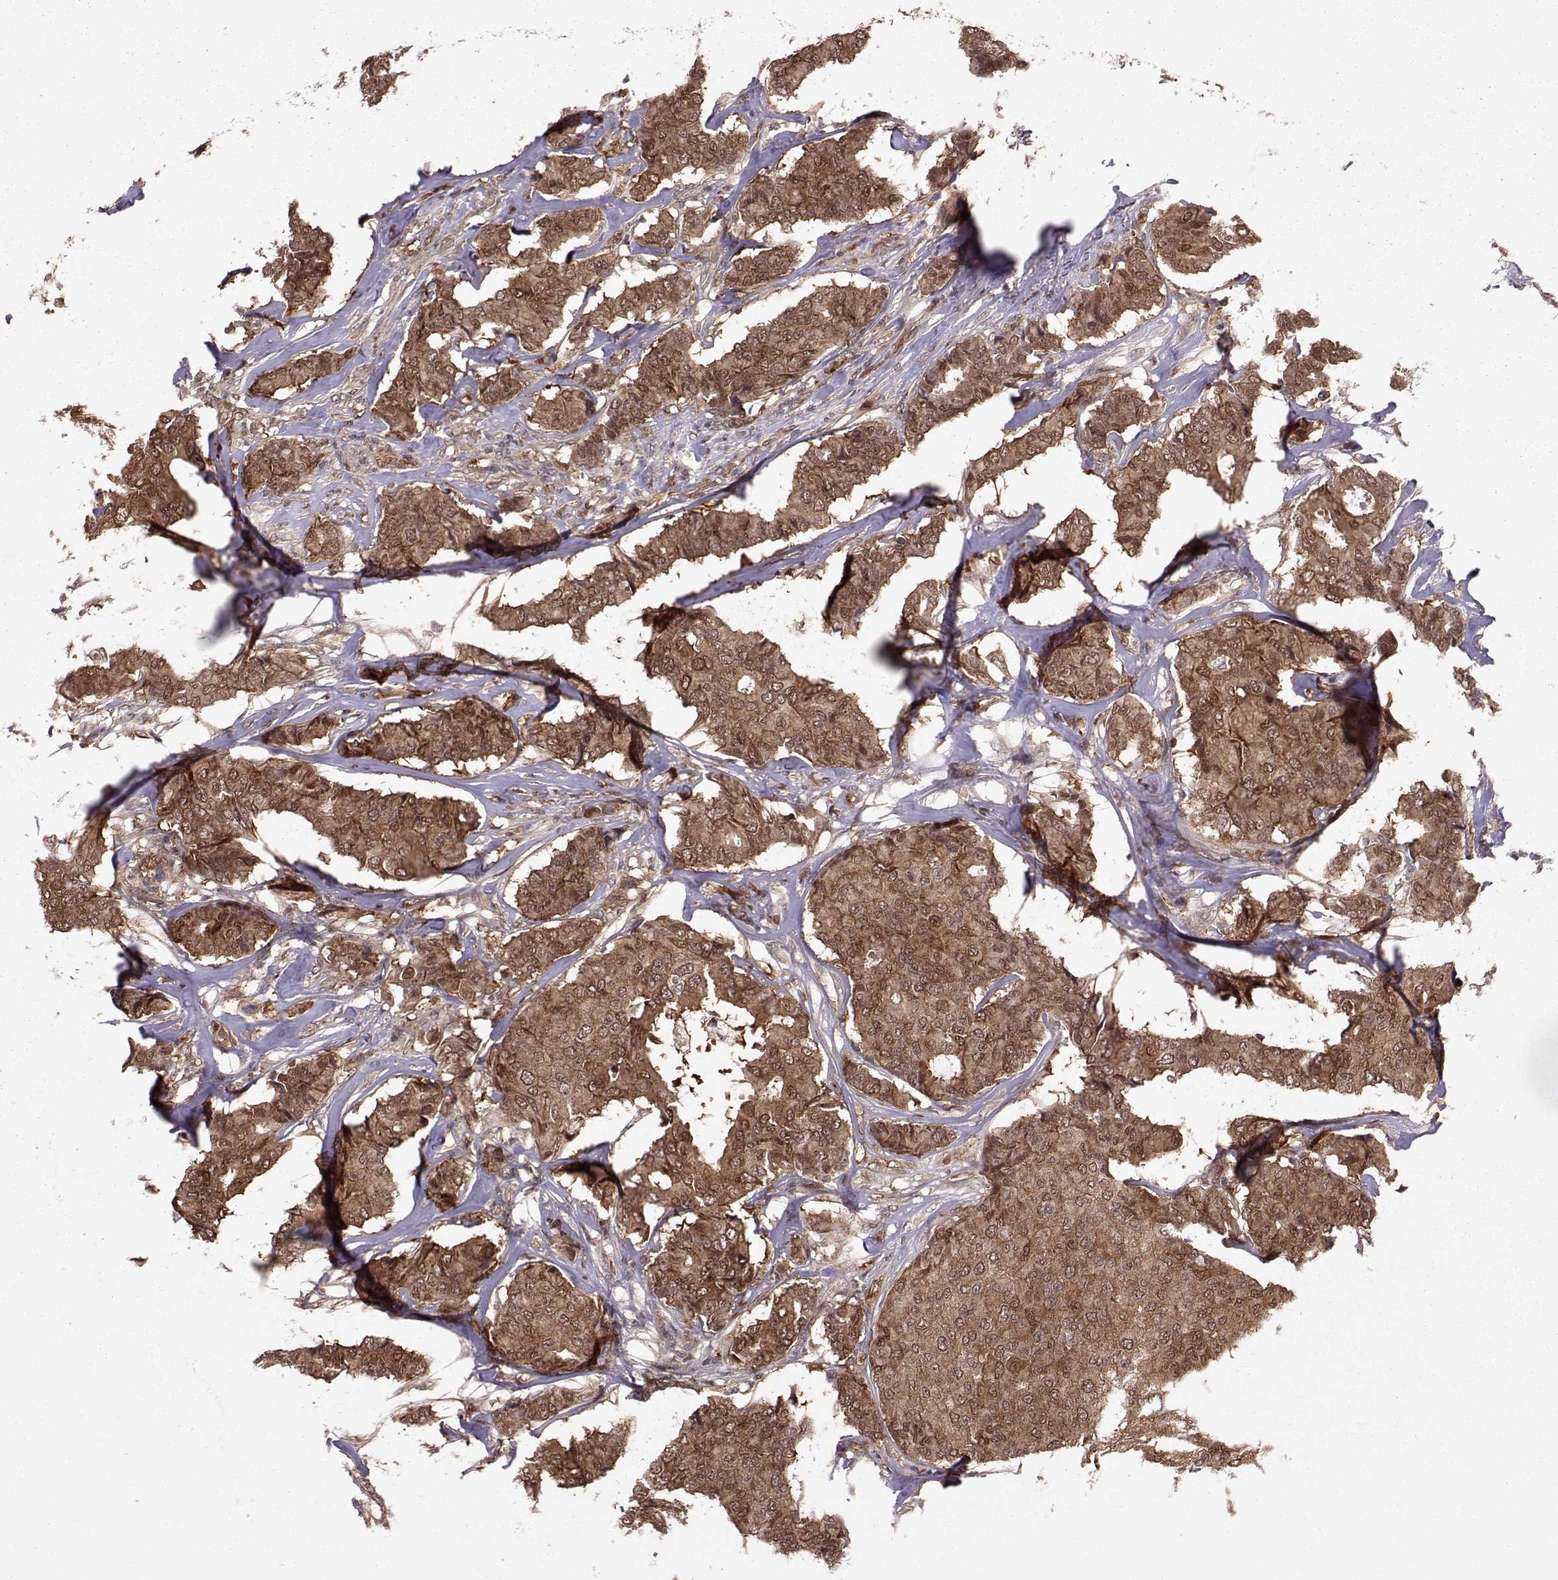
{"staining": {"intensity": "strong", "quantity": "25%-75%", "location": "cytoplasmic/membranous"}, "tissue": "breast cancer", "cell_type": "Tumor cells", "image_type": "cancer", "snomed": [{"axis": "morphology", "description": "Duct carcinoma"}, {"axis": "topography", "description": "Breast"}], "caption": "An image showing strong cytoplasmic/membranous positivity in about 25%-75% of tumor cells in intraductal carcinoma (breast), as visualized by brown immunohistochemical staining.", "gene": "PPP2R2A", "patient": {"sex": "female", "age": 75}}